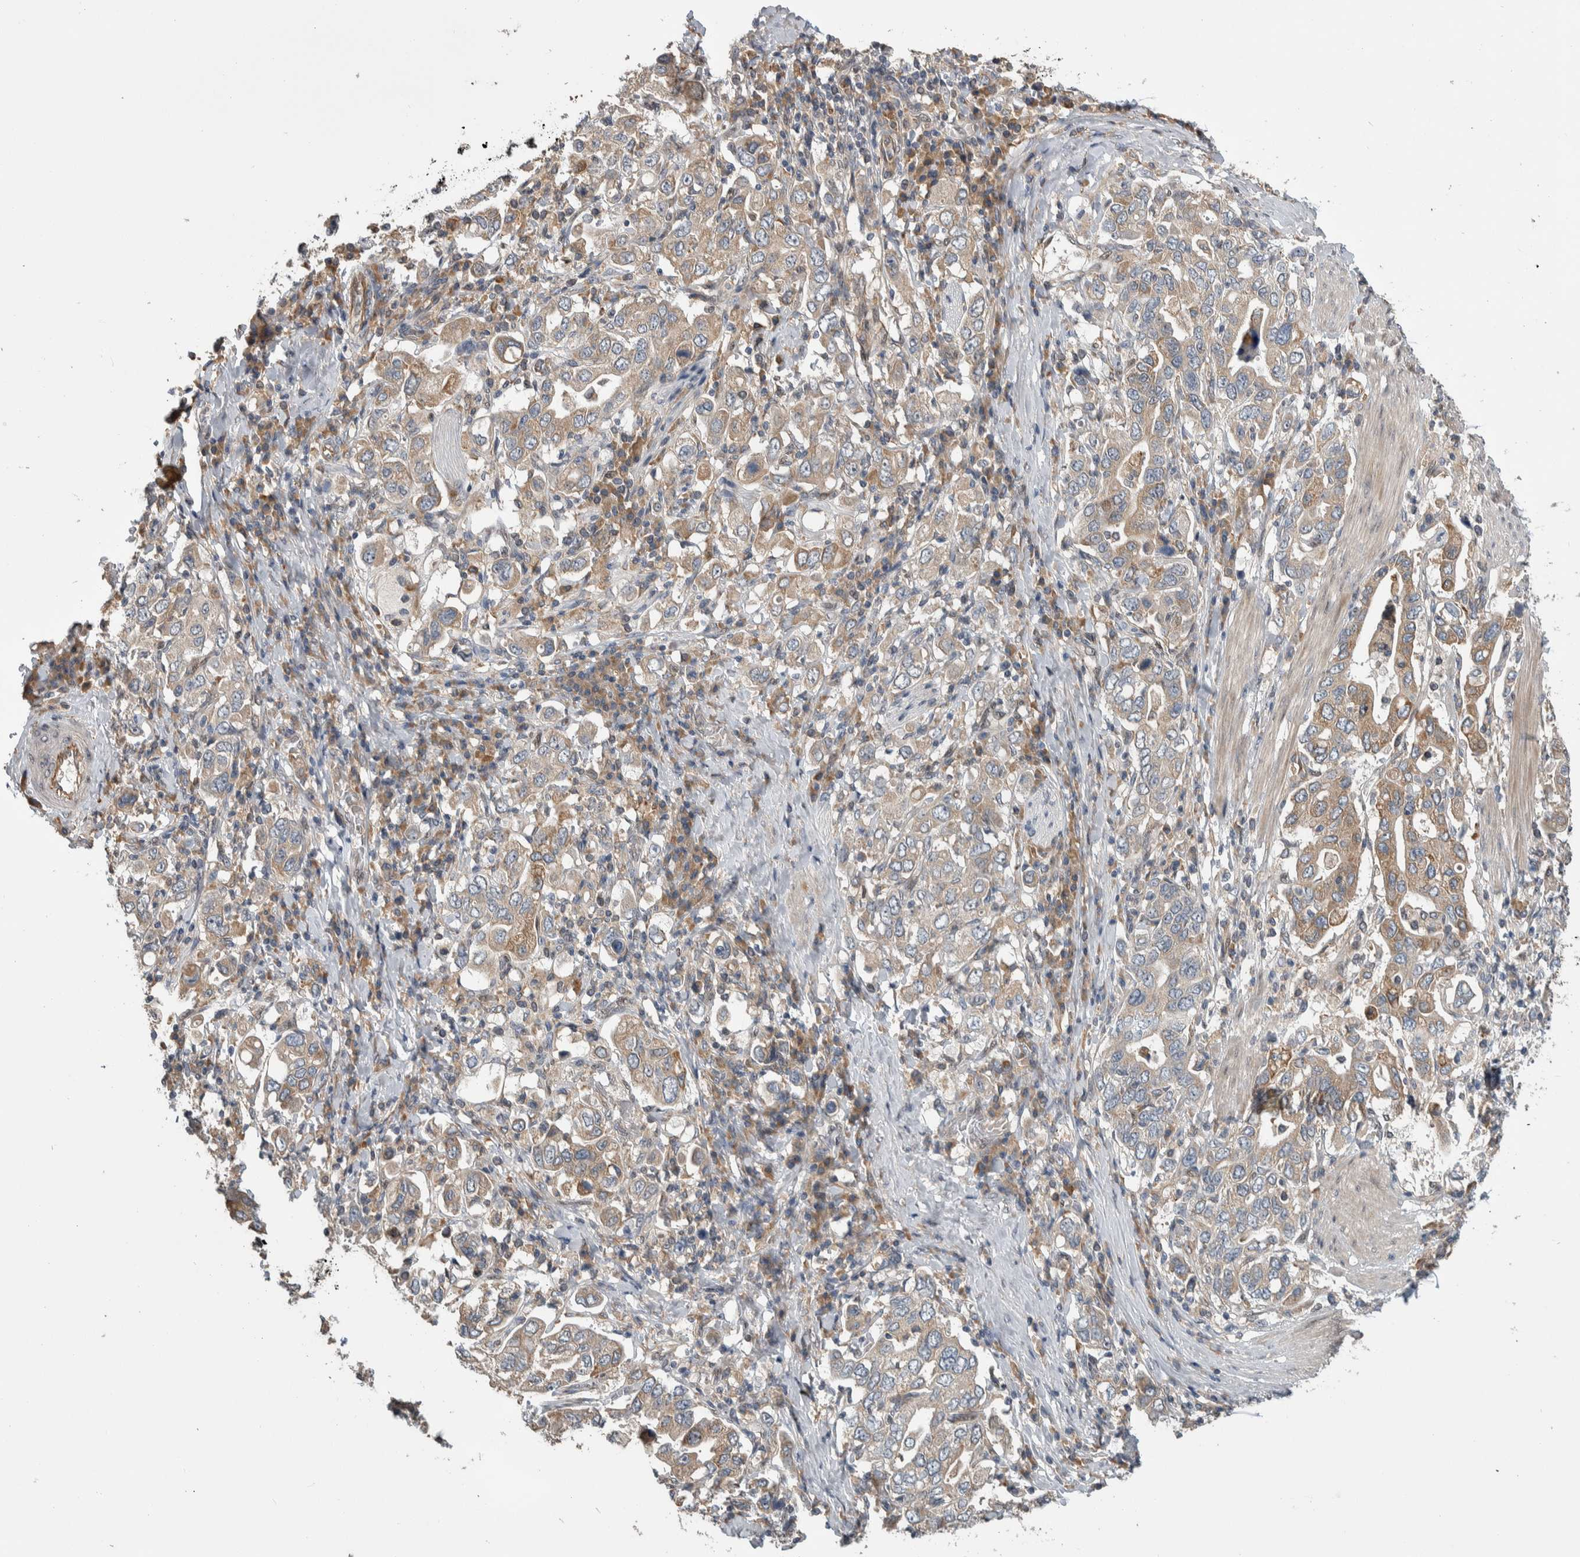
{"staining": {"intensity": "weak", "quantity": ">75%", "location": "cytoplasmic/membranous"}, "tissue": "stomach cancer", "cell_type": "Tumor cells", "image_type": "cancer", "snomed": [{"axis": "morphology", "description": "Adenocarcinoma, NOS"}, {"axis": "topography", "description": "Stomach, upper"}], "caption": "Tumor cells exhibit weak cytoplasmic/membranous positivity in approximately >75% of cells in adenocarcinoma (stomach).", "gene": "PRDM4", "patient": {"sex": "male", "age": 62}}